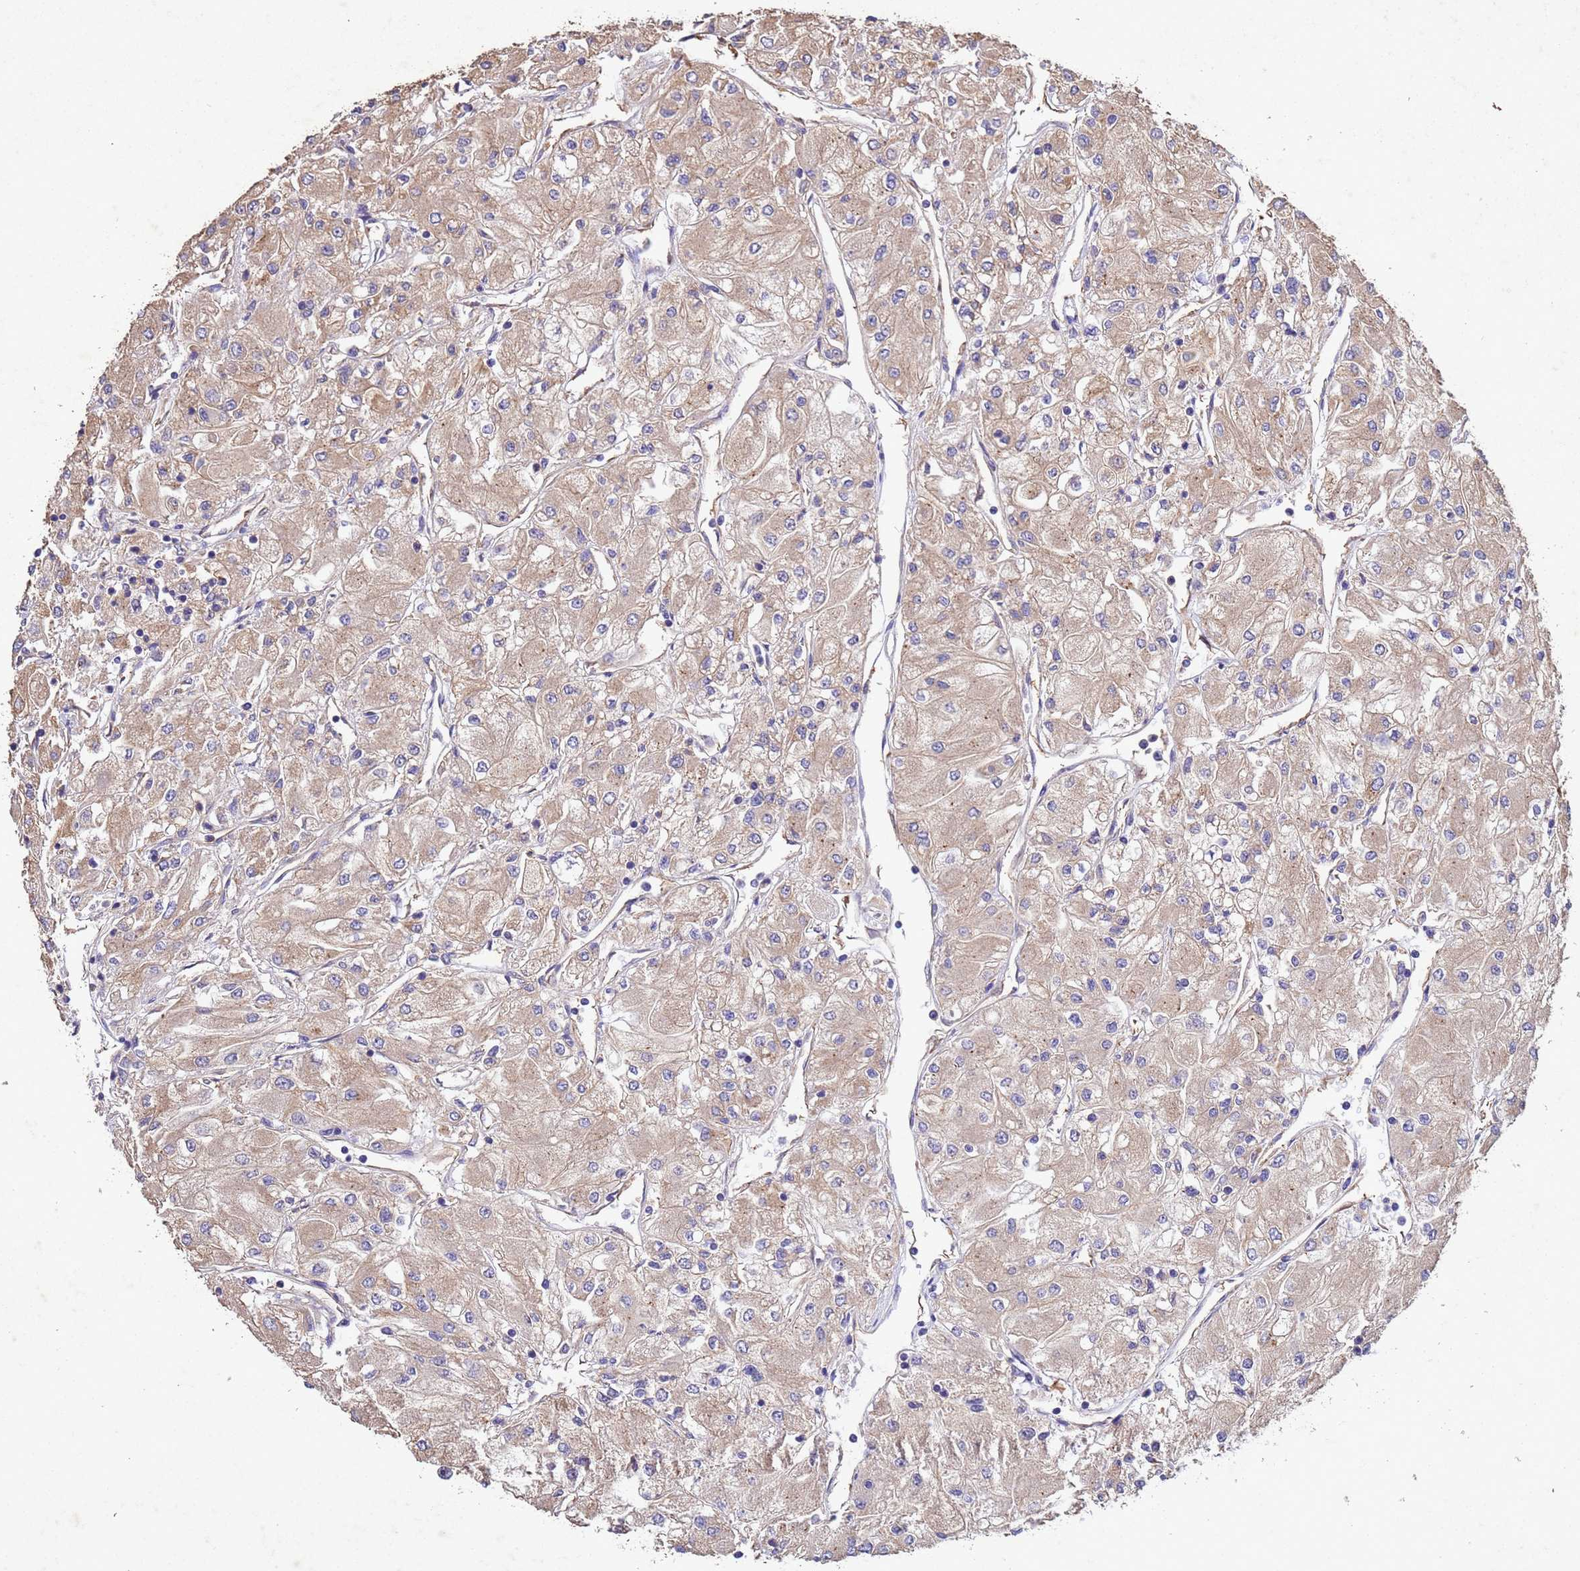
{"staining": {"intensity": "weak", "quantity": ">75%", "location": "cytoplasmic/membranous"}, "tissue": "renal cancer", "cell_type": "Tumor cells", "image_type": "cancer", "snomed": [{"axis": "morphology", "description": "Adenocarcinoma, NOS"}, {"axis": "topography", "description": "Kidney"}], "caption": "The image exhibits immunohistochemical staining of adenocarcinoma (renal). There is weak cytoplasmic/membranous expression is seen in approximately >75% of tumor cells.", "gene": "MTX3", "patient": {"sex": "male", "age": 80}}